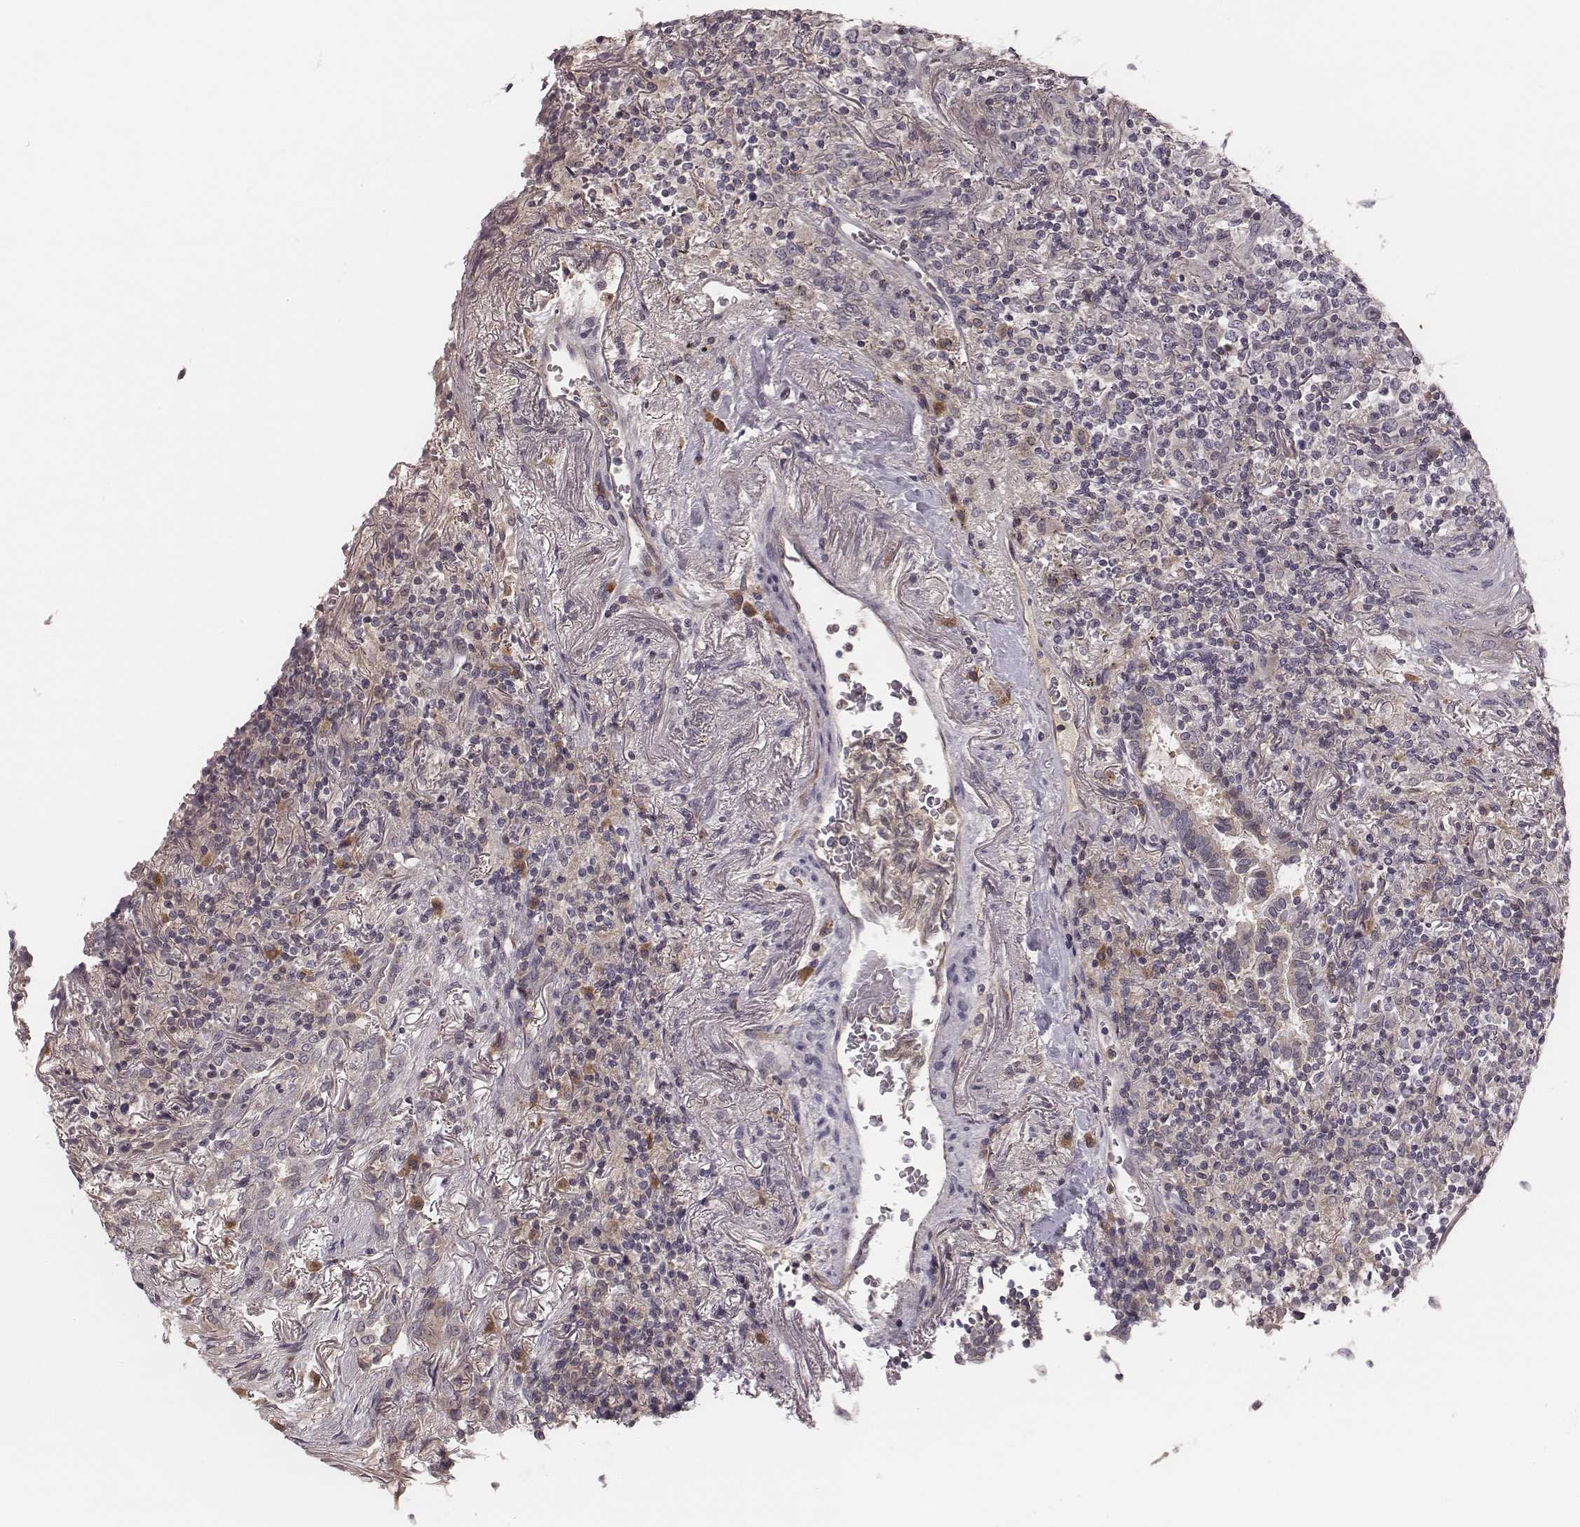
{"staining": {"intensity": "negative", "quantity": "none", "location": "none"}, "tissue": "lymphoma", "cell_type": "Tumor cells", "image_type": "cancer", "snomed": [{"axis": "morphology", "description": "Malignant lymphoma, non-Hodgkin's type, High grade"}, {"axis": "topography", "description": "Lung"}], "caption": "A photomicrograph of malignant lymphoma, non-Hodgkin's type (high-grade) stained for a protein shows no brown staining in tumor cells.", "gene": "P2RX5", "patient": {"sex": "male", "age": 79}}